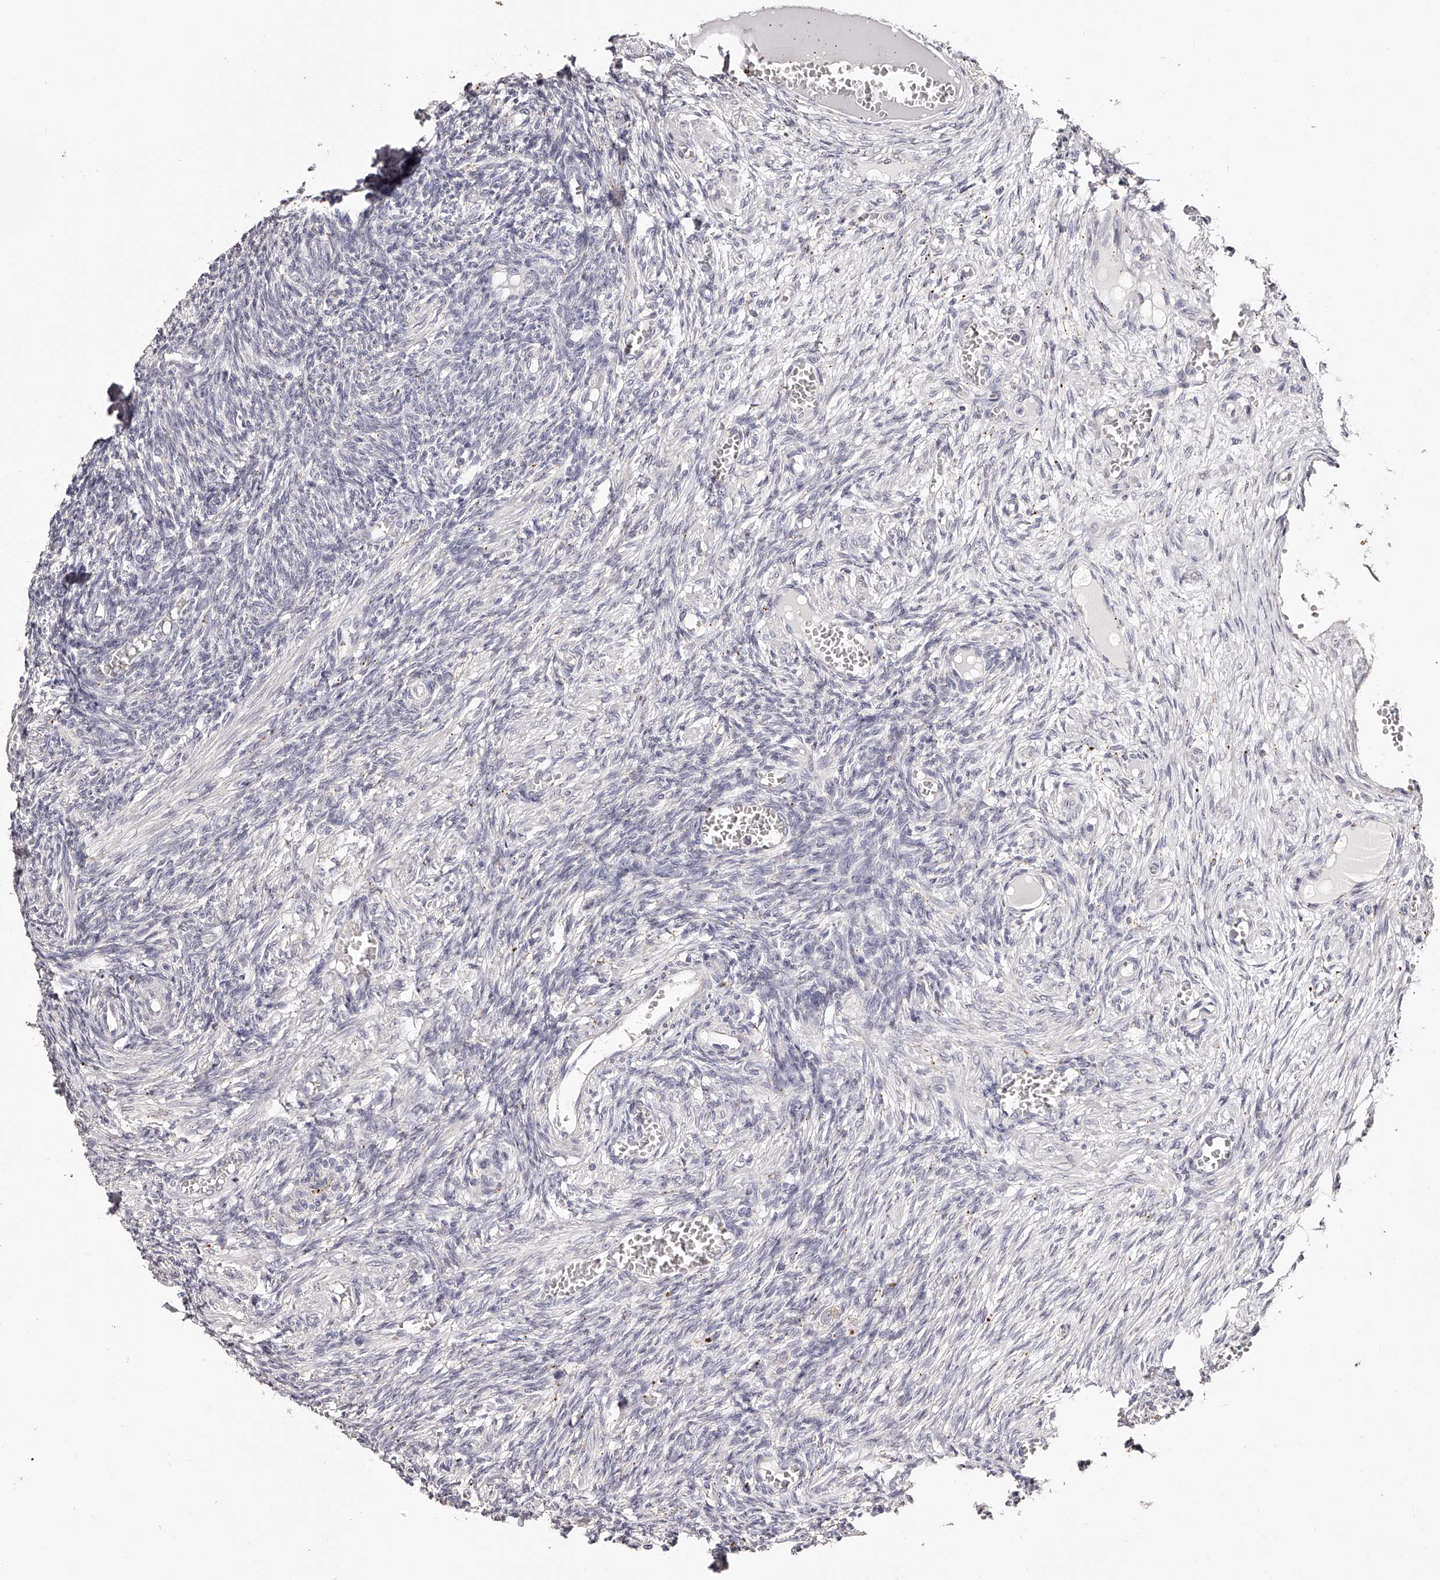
{"staining": {"intensity": "negative", "quantity": "none", "location": "none"}, "tissue": "ovary", "cell_type": "Ovarian stroma cells", "image_type": "normal", "snomed": [{"axis": "morphology", "description": "Normal tissue, NOS"}, {"axis": "topography", "description": "Ovary"}], "caption": "This histopathology image is of benign ovary stained with immunohistochemistry (IHC) to label a protein in brown with the nuclei are counter-stained blue. There is no positivity in ovarian stroma cells. (Stains: DAB (3,3'-diaminobenzidine) immunohistochemistry with hematoxylin counter stain, Microscopy: brightfield microscopy at high magnification).", "gene": "SLC35D3", "patient": {"sex": "female", "age": 27}}